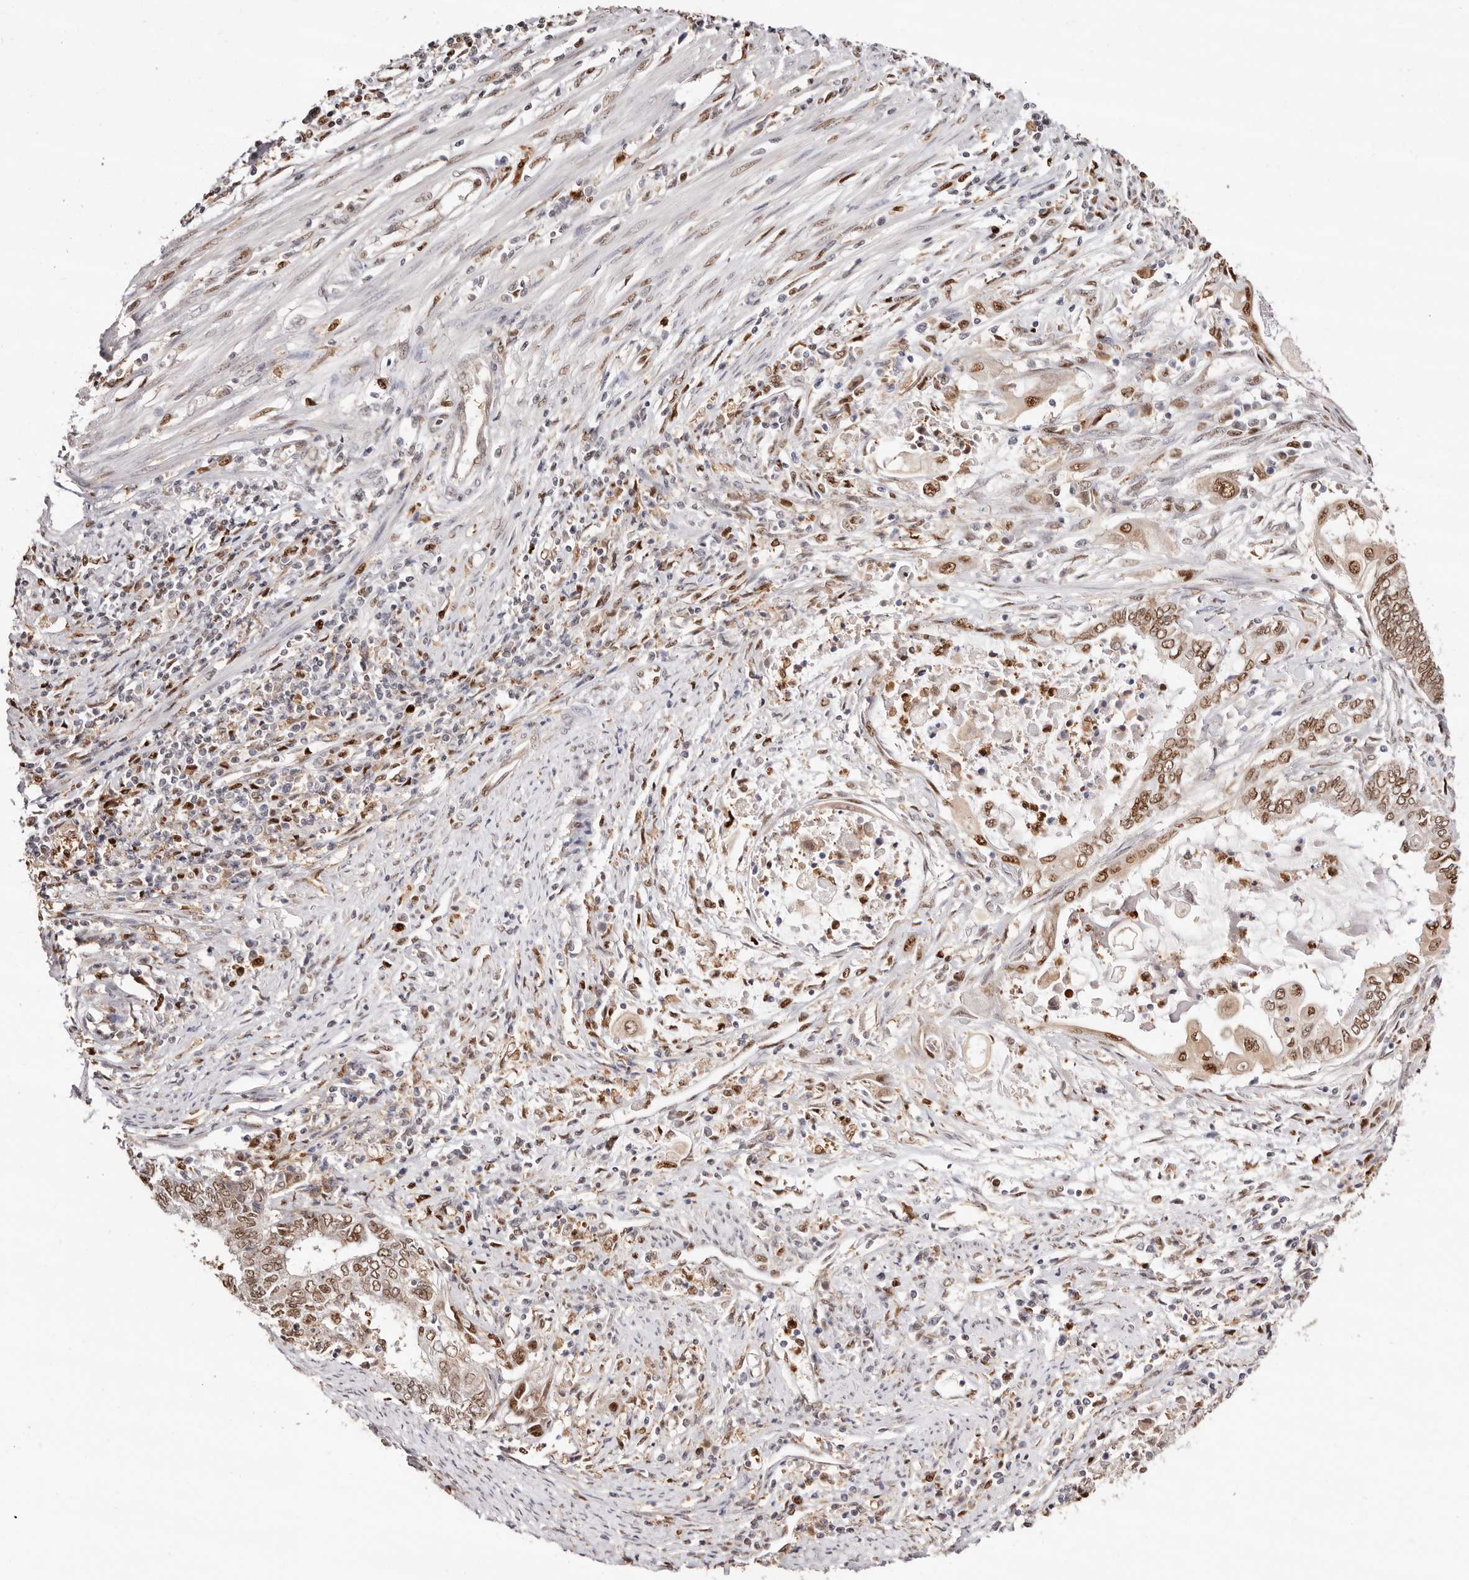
{"staining": {"intensity": "moderate", "quantity": ">75%", "location": "nuclear"}, "tissue": "endometrial cancer", "cell_type": "Tumor cells", "image_type": "cancer", "snomed": [{"axis": "morphology", "description": "Adenocarcinoma, NOS"}, {"axis": "topography", "description": "Uterus"}, {"axis": "topography", "description": "Endometrium"}], "caption": "Human endometrial cancer stained for a protein (brown) demonstrates moderate nuclear positive staining in approximately >75% of tumor cells.", "gene": "TKT", "patient": {"sex": "female", "age": 70}}